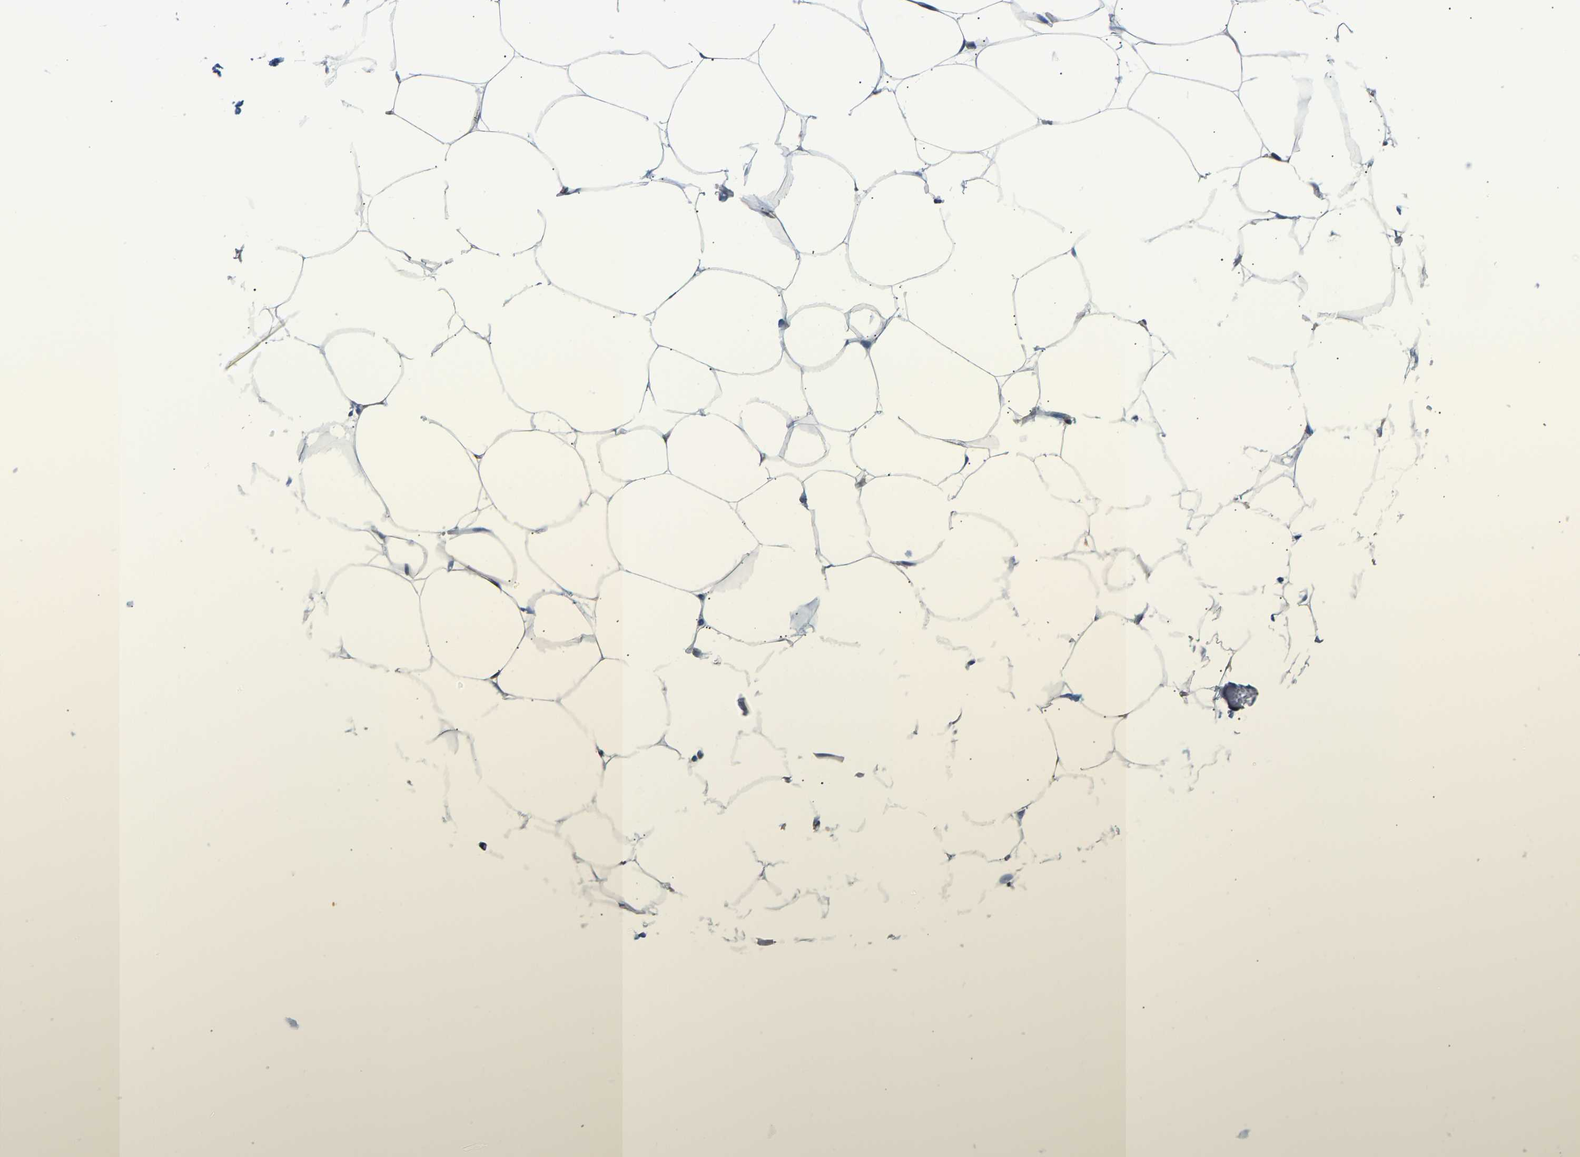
{"staining": {"intensity": "weak", "quantity": ">75%", "location": "cytoplasmic/membranous"}, "tissue": "adipose tissue", "cell_type": "Adipocytes", "image_type": "normal", "snomed": [{"axis": "morphology", "description": "Normal tissue, NOS"}, {"axis": "topography", "description": "Breast"}, {"axis": "topography", "description": "Adipose tissue"}], "caption": "Immunohistochemistry (IHC) of benign adipose tissue shows low levels of weak cytoplasmic/membranous expression in about >75% of adipocytes.", "gene": "PAWR", "patient": {"sex": "female", "age": 25}}